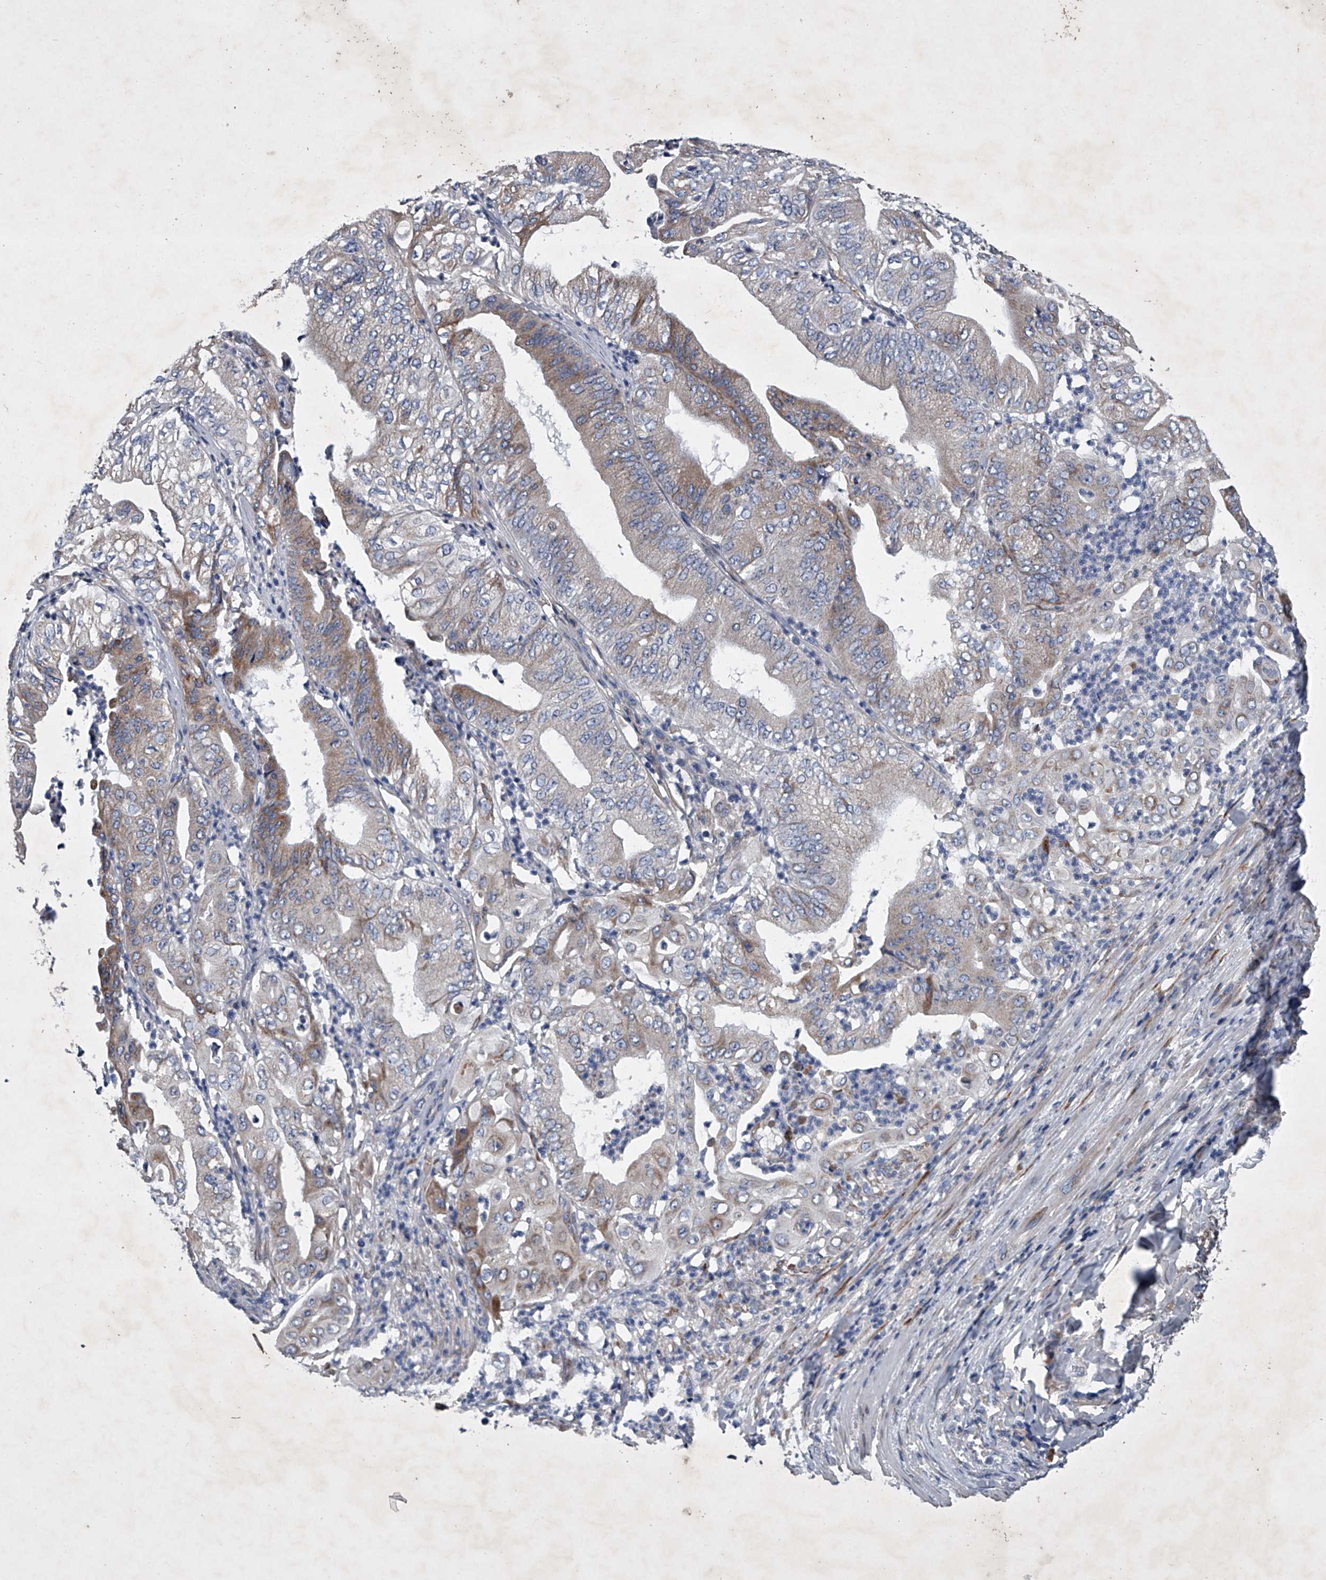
{"staining": {"intensity": "moderate", "quantity": "<25%", "location": "cytoplasmic/membranous"}, "tissue": "pancreatic cancer", "cell_type": "Tumor cells", "image_type": "cancer", "snomed": [{"axis": "morphology", "description": "Adenocarcinoma, NOS"}, {"axis": "topography", "description": "Pancreas"}], "caption": "A low amount of moderate cytoplasmic/membranous staining is present in about <25% of tumor cells in pancreatic adenocarcinoma tissue. Nuclei are stained in blue.", "gene": "ABCG1", "patient": {"sex": "female", "age": 77}}